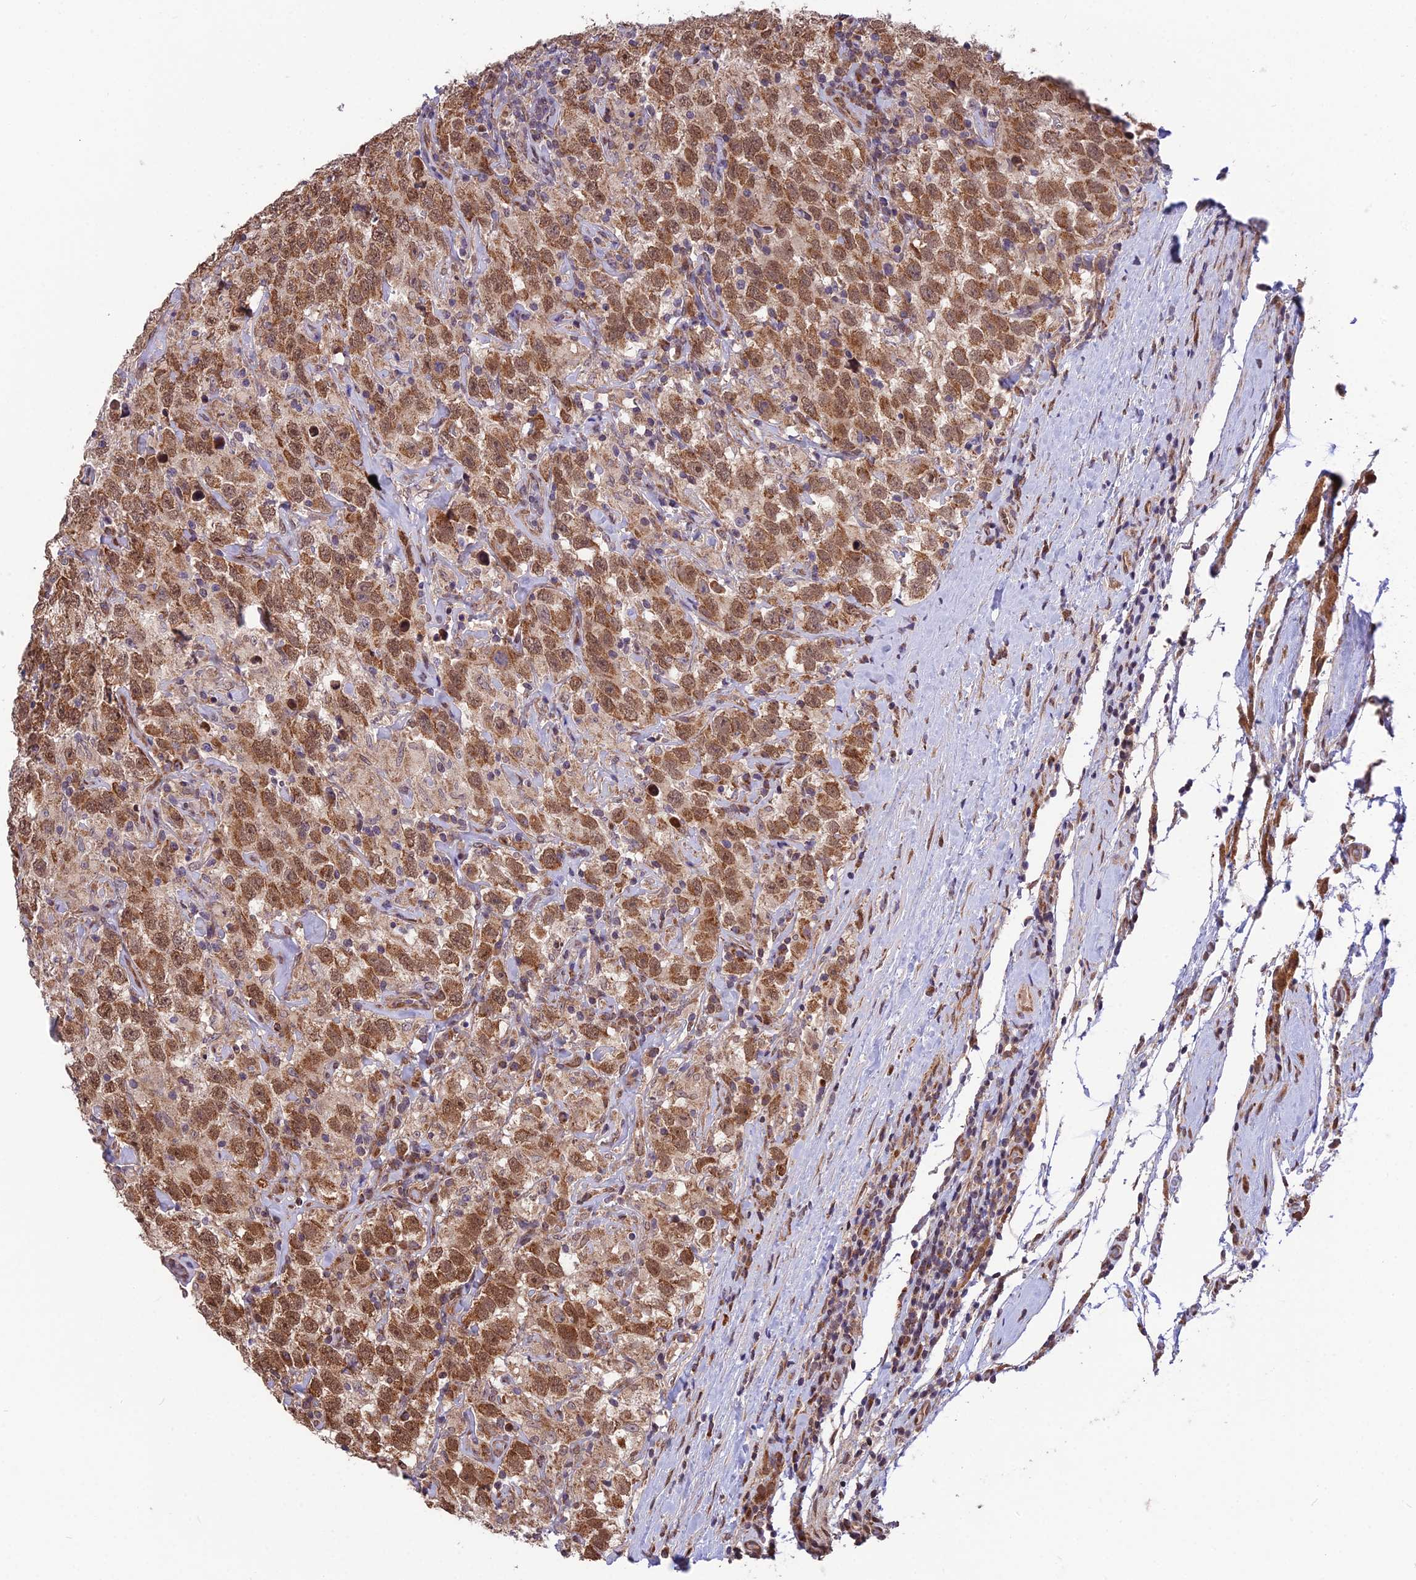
{"staining": {"intensity": "strong", "quantity": ">75%", "location": "cytoplasmic/membranous,nuclear"}, "tissue": "testis cancer", "cell_type": "Tumor cells", "image_type": "cancer", "snomed": [{"axis": "morphology", "description": "Seminoma, NOS"}, {"axis": "topography", "description": "Testis"}], "caption": "Testis cancer tissue shows strong cytoplasmic/membranous and nuclear staining in approximately >75% of tumor cells, visualized by immunohistochemistry. (Brightfield microscopy of DAB IHC at high magnification).", "gene": "CYP2R1", "patient": {"sex": "male", "age": 41}}